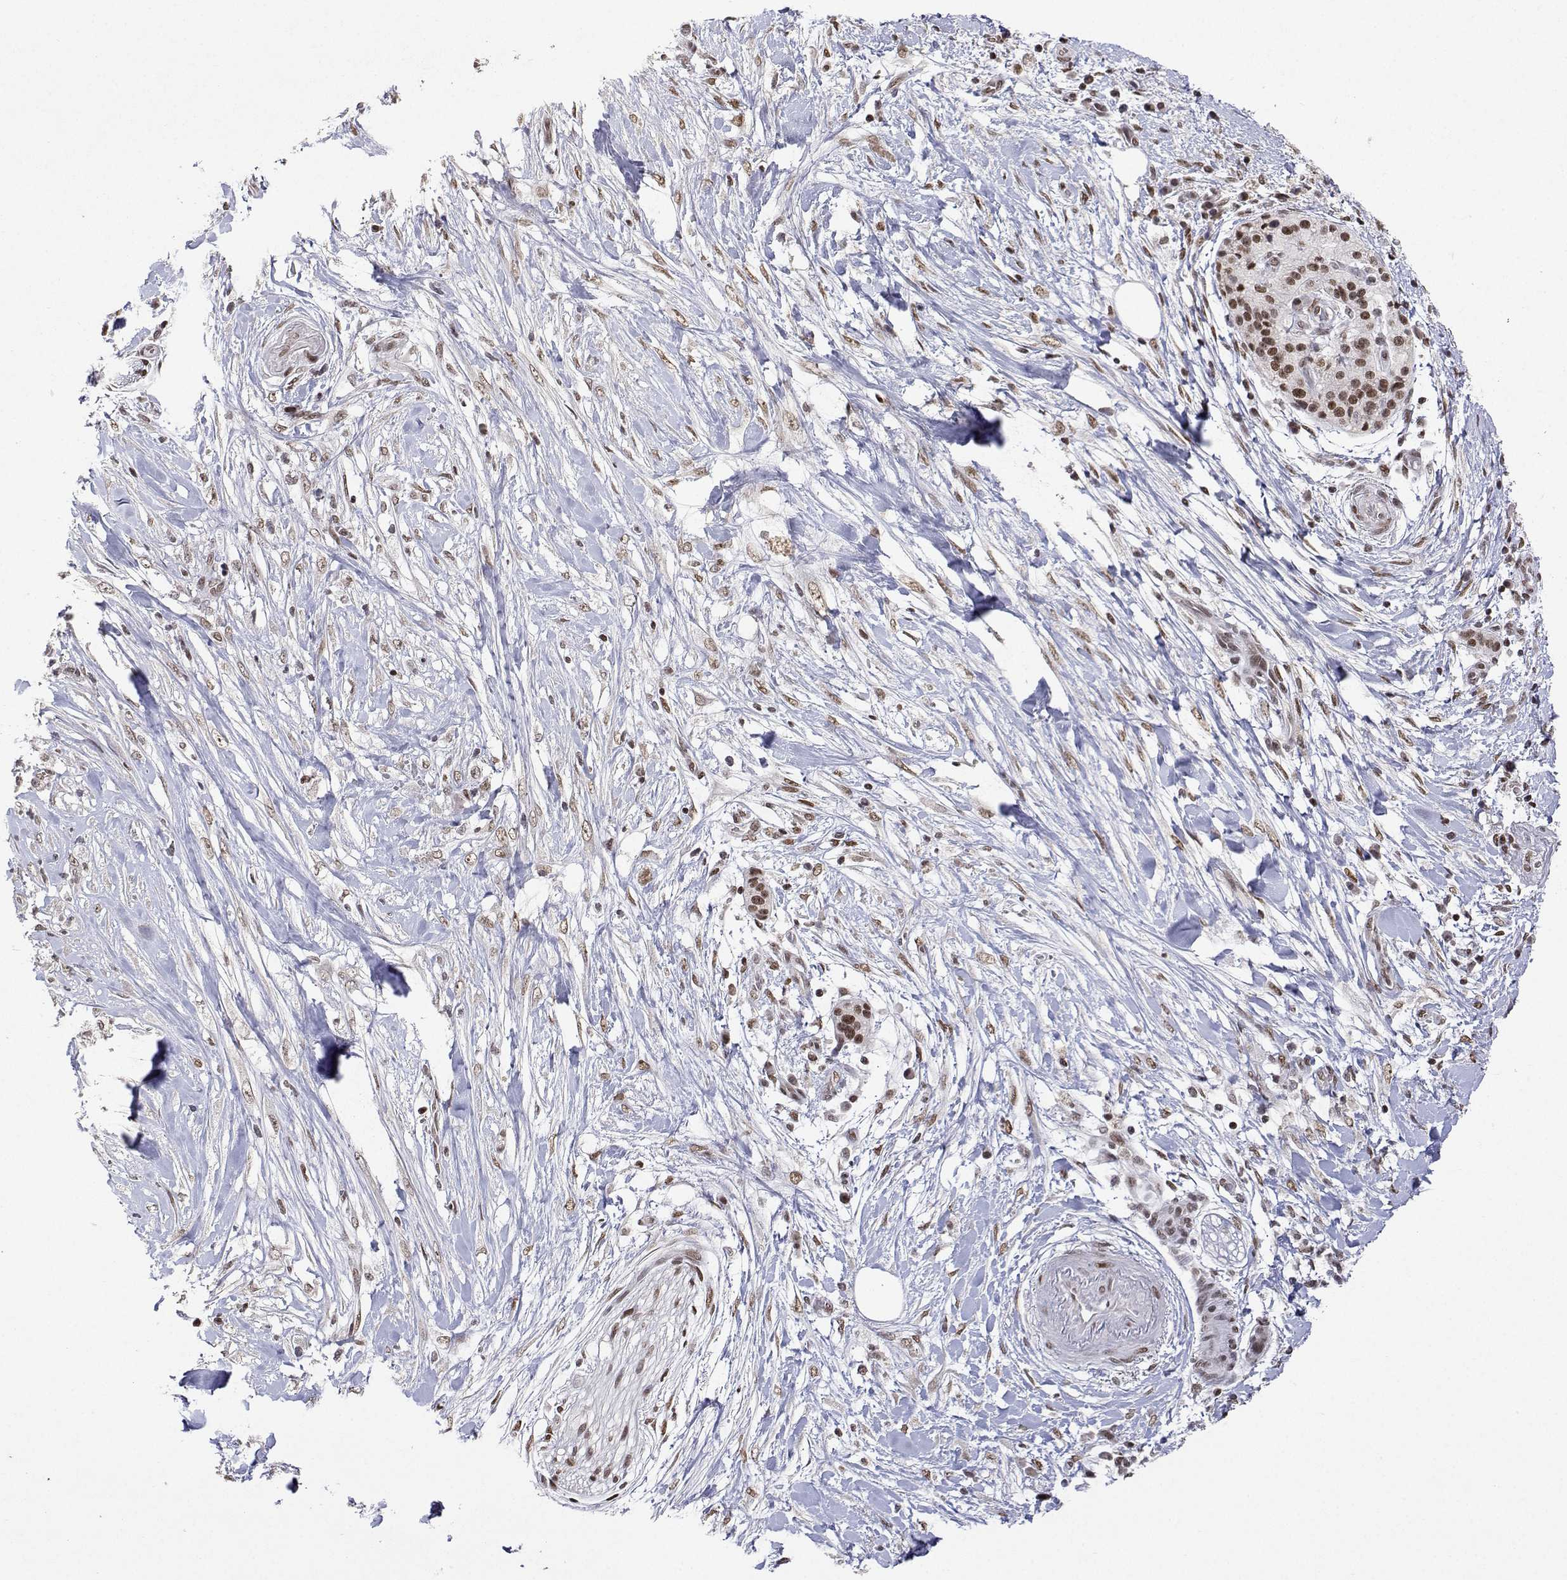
{"staining": {"intensity": "moderate", "quantity": ">75%", "location": "nuclear"}, "tissue": "pancreatic cancer", "cell_type": "Tumor cells", "image_type": "cancer", "snomed": [{"axis": "morphology", "description": "Adenocarcinoma, NOS"}, {"axis": "topography", "description": "Pancreas"}], "caption": "Protein staining demonstrates moderate nuclear staining in approximately >75% of tumor cells in pancreatic cancer (adenocarcinoma).", "gene": "XPC", "patient": {"sex": "female", "age": 72}}